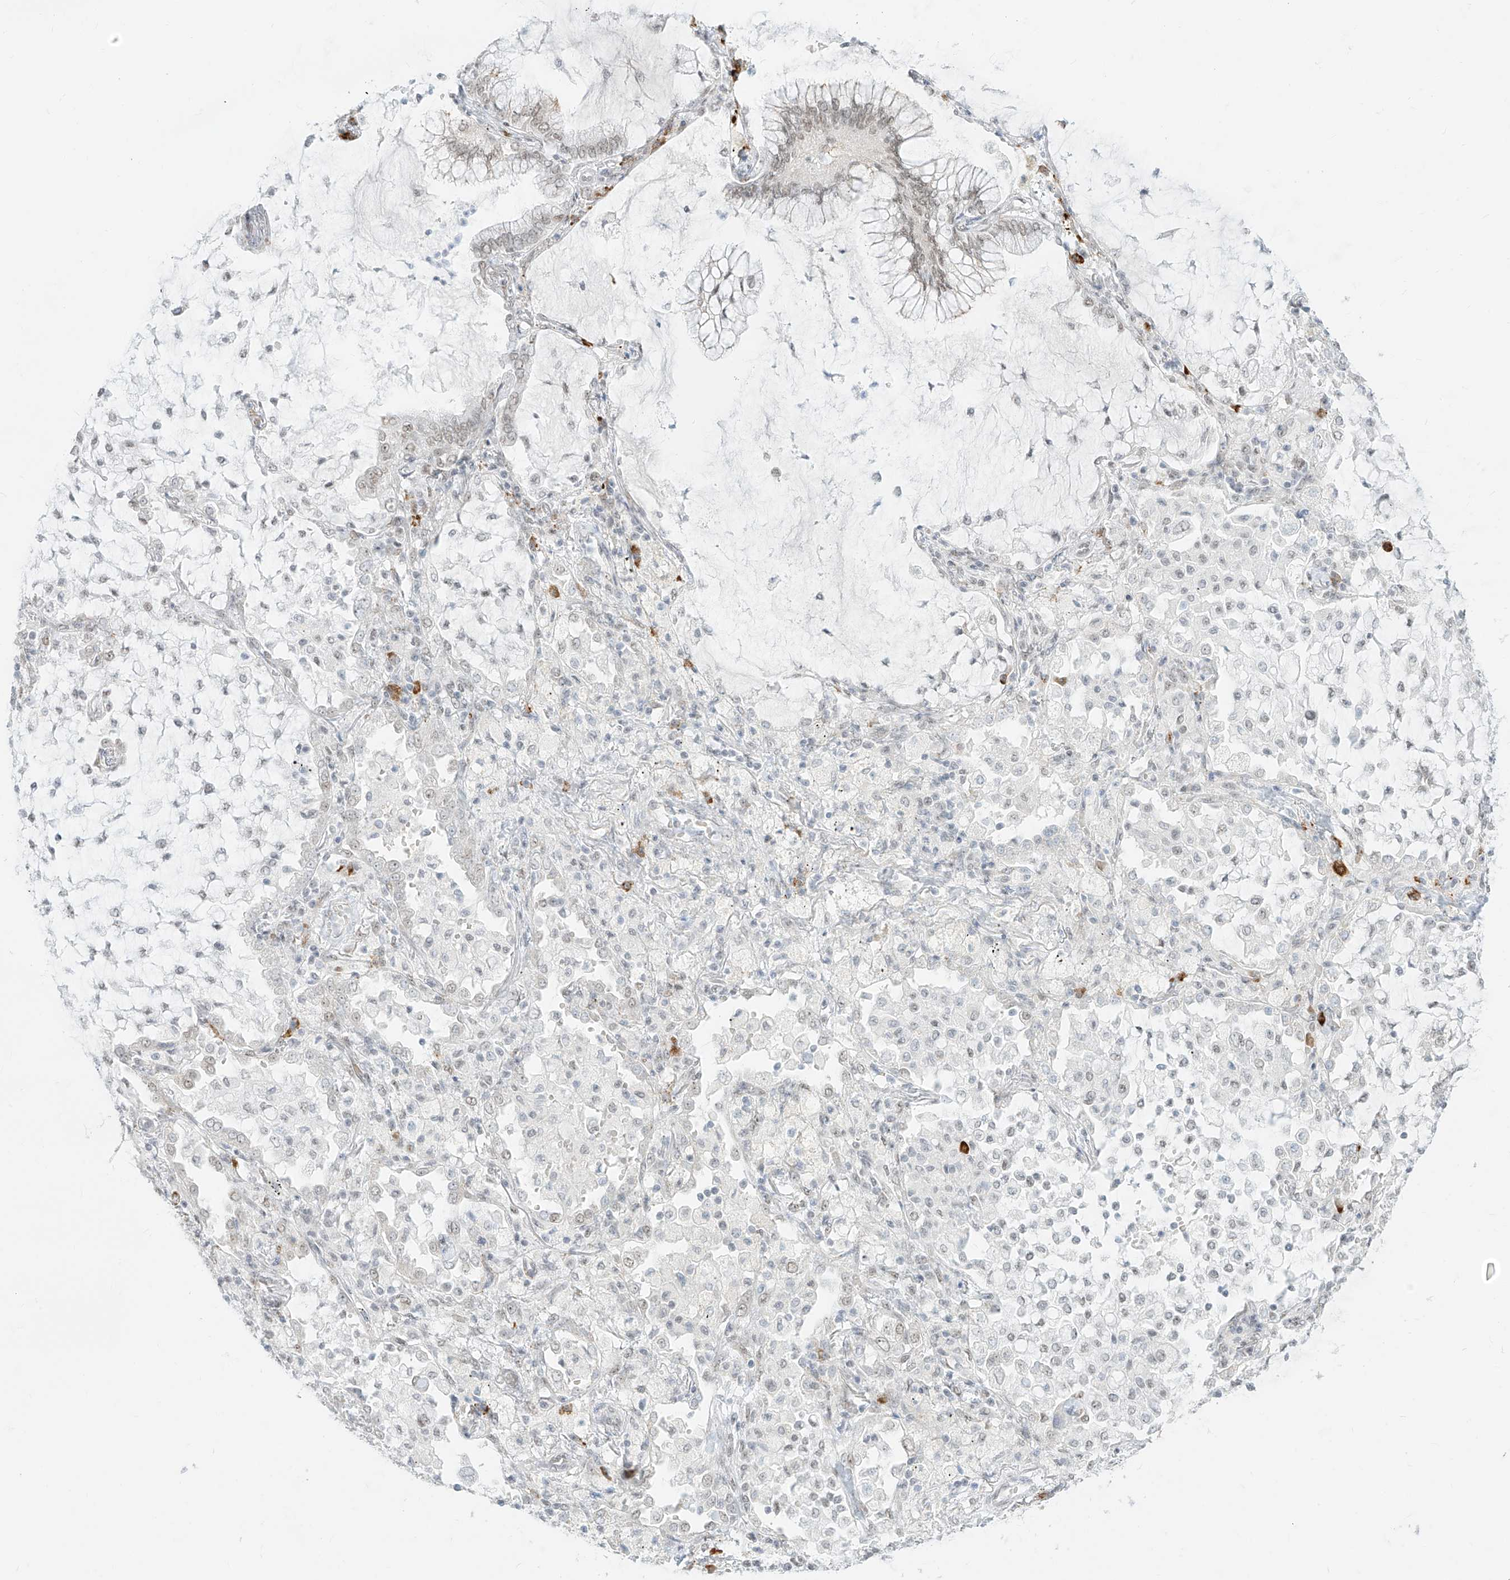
{"staining": {"intensity": "weak", "quantity": "25%-75%", "location": "cytoplasmic/membranous,nuclear"}, "tissue": "lung cancer", "cell_type": "Tumor cells", "image_type": "cancer", "snomed": [{"axis": "morphology", "description": "Adenocarcinoma, NOS"}, {"axis": "topography", "description": "Lung"}], "caption": "Brown immunohistochemical staining in lung adenocarcinoma demonstrates weak cytoplasmic/membranous and nuclear positivity in approximately 25%-75% of tumor cells.", "gene": "SUPT5H", "patient": {"sex": "female", "age": 70}}